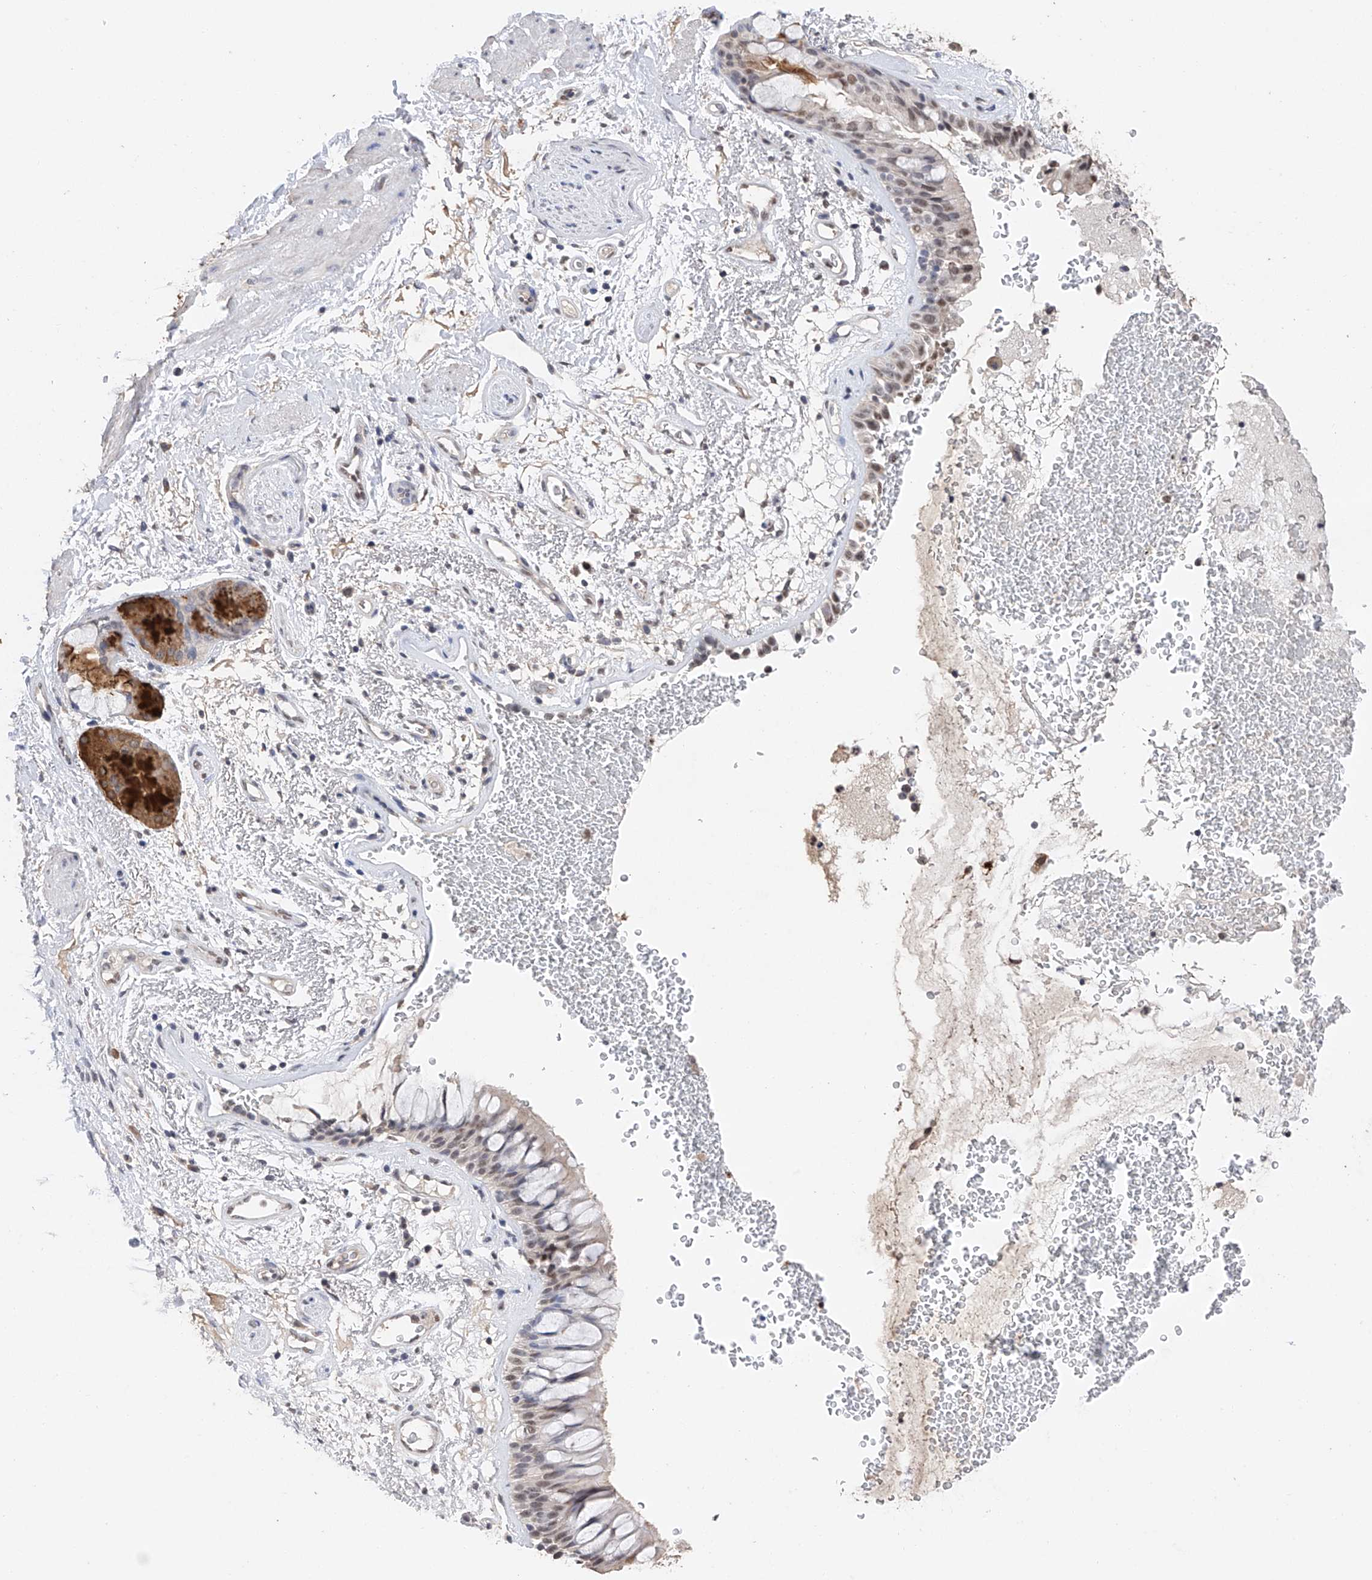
{"staining": {"intensity": "weak", "quantity": "<25%", "location": "nuclear"}, "tissue": "bronchus", "cell_type": "Respiratory epithelial cells", "image_type": "normal", "snomed": [{"axis": "morphology", "description": "Normal tissue, NOS"}, {"axis": "morphology", "description": "Squamous cell carcinoma, NOS"}, {"axis": "topography", "description": "Lymph node"}, {"axis": "topography", "description": "Bronchus"}, {"axis": "topography", "description": "Lung"}], "caption": "High power microscopy histopathology image of an immunohistochemistry image of unremarkable bronchus, revealing no significant staining in respiratory epithelial cells.", "gene": "DMAP1", "patient": {"sex": "male", "age": 66}}